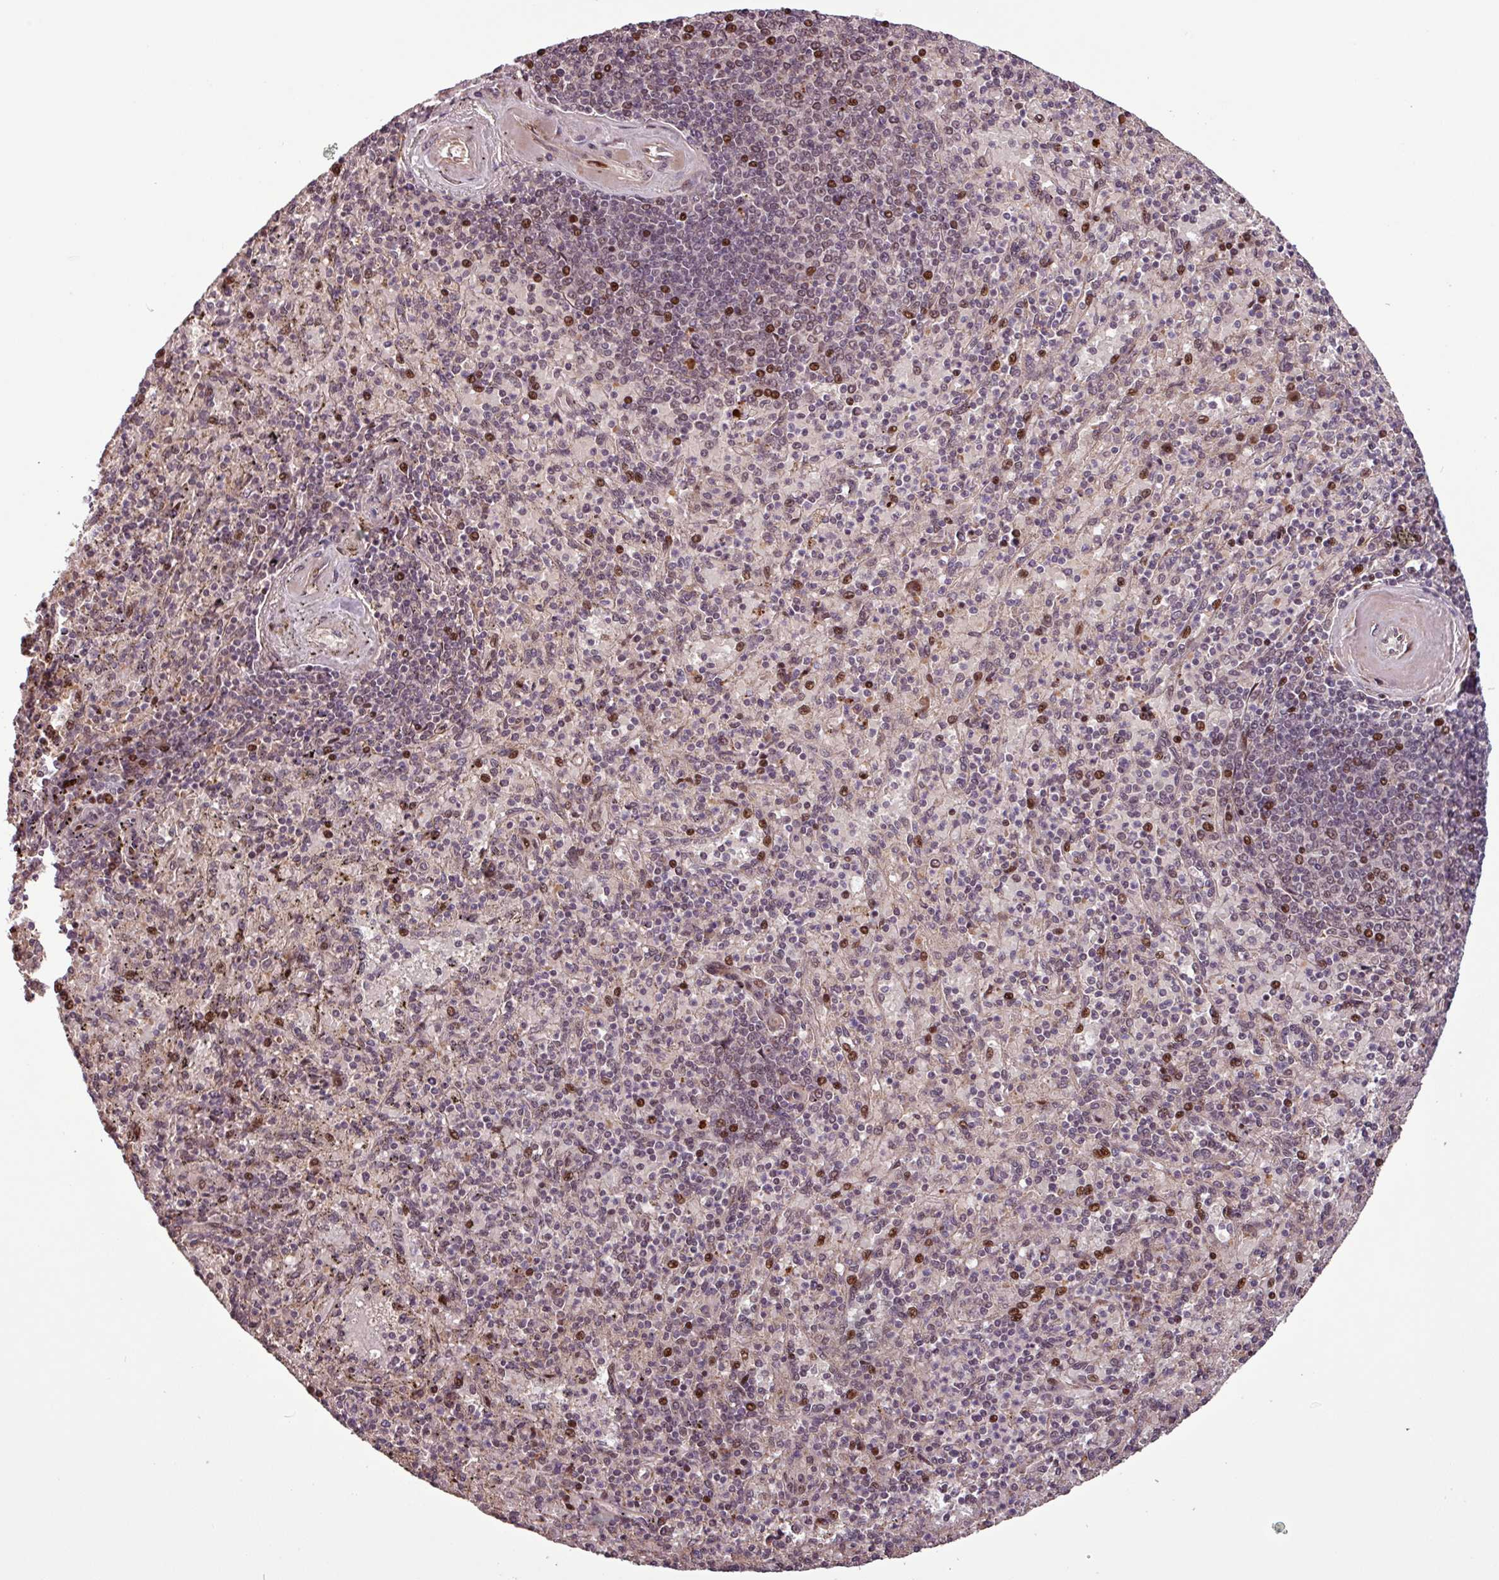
{"staining": {"intensity": "moderate", "quantity": "25%-75%", "location": "nuclear"}, "tissue": "spleen", "cell_type": "Cells in red pulp", "image_type": "normal", "snomed": [{"axis": "morphology", "description": "Normal tissue, NOS"}, {"axis": "topography", "description": "Spleen"}], "caption": "Immunohistochemistry (DAB) staining of benign human spleen demonstrates moderate nuclear protein positivity in about 25%-75% of cells in red pulp. Using DAB (brown) and hematoxylin (blue) stains, captured at high magnification using brightfield microscopy.", "gene": "SLC22A24", "patient": {"sex": "male", "age": 82}}